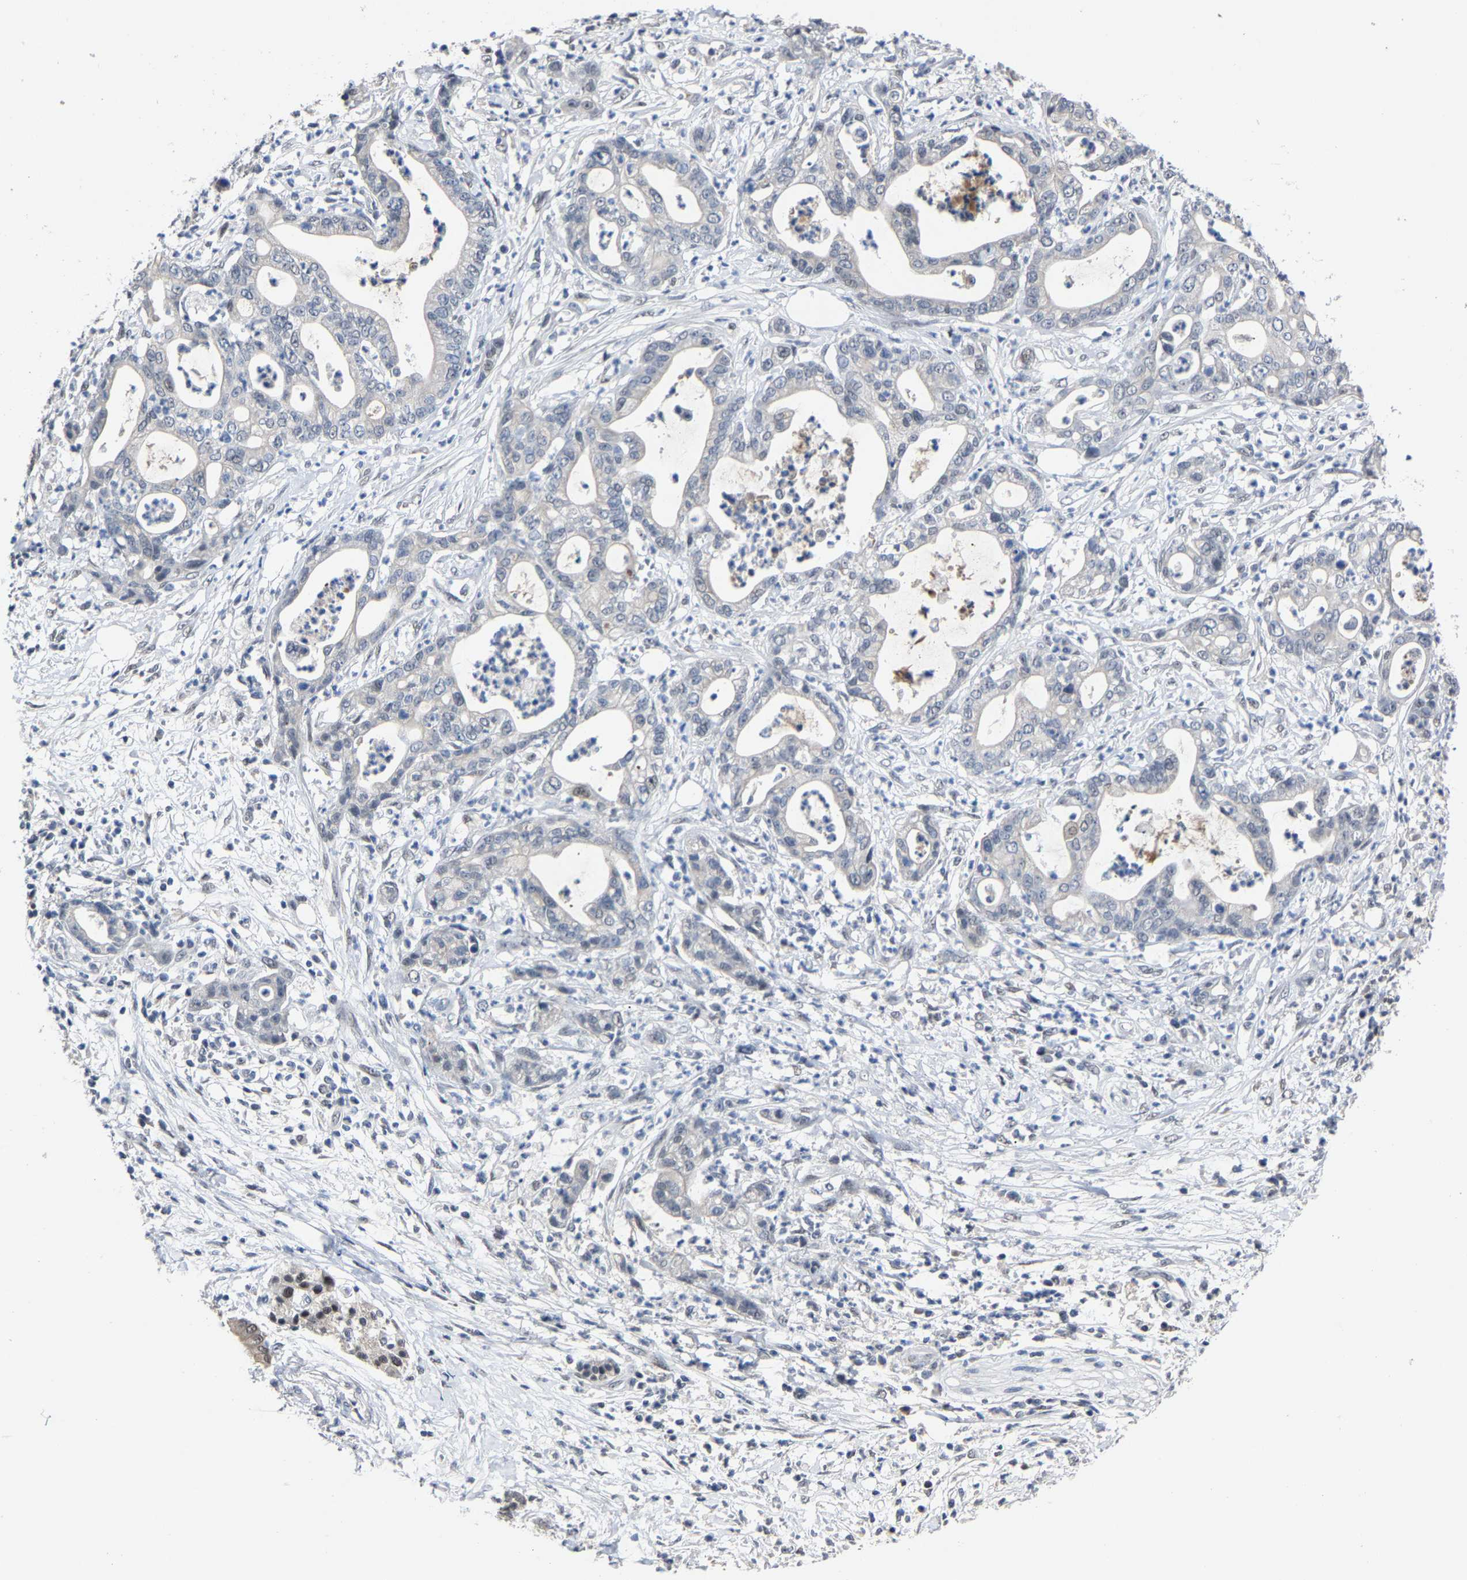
{"staining": {"intensity": "negative", "quantity": "none", "location": "none"}, "tissue": "pancreatic cancer", "cell_type": "Tumor cells", "image_type": "cancer", "snomed": [{"axis": "morphology", "description": "Adenocarcinoma, NOS"}, {"axis": "topography", "description": "Pancreas"}], "caption": "High power microscopy photomicrograph of an immunohistochemistry (IHC) histopathology image of pancreatic adenocarcinoma, revealing no significant positivity in tumor cells.", "gene": "LSM8", "patient": {"sex": "male", "age": 69}}